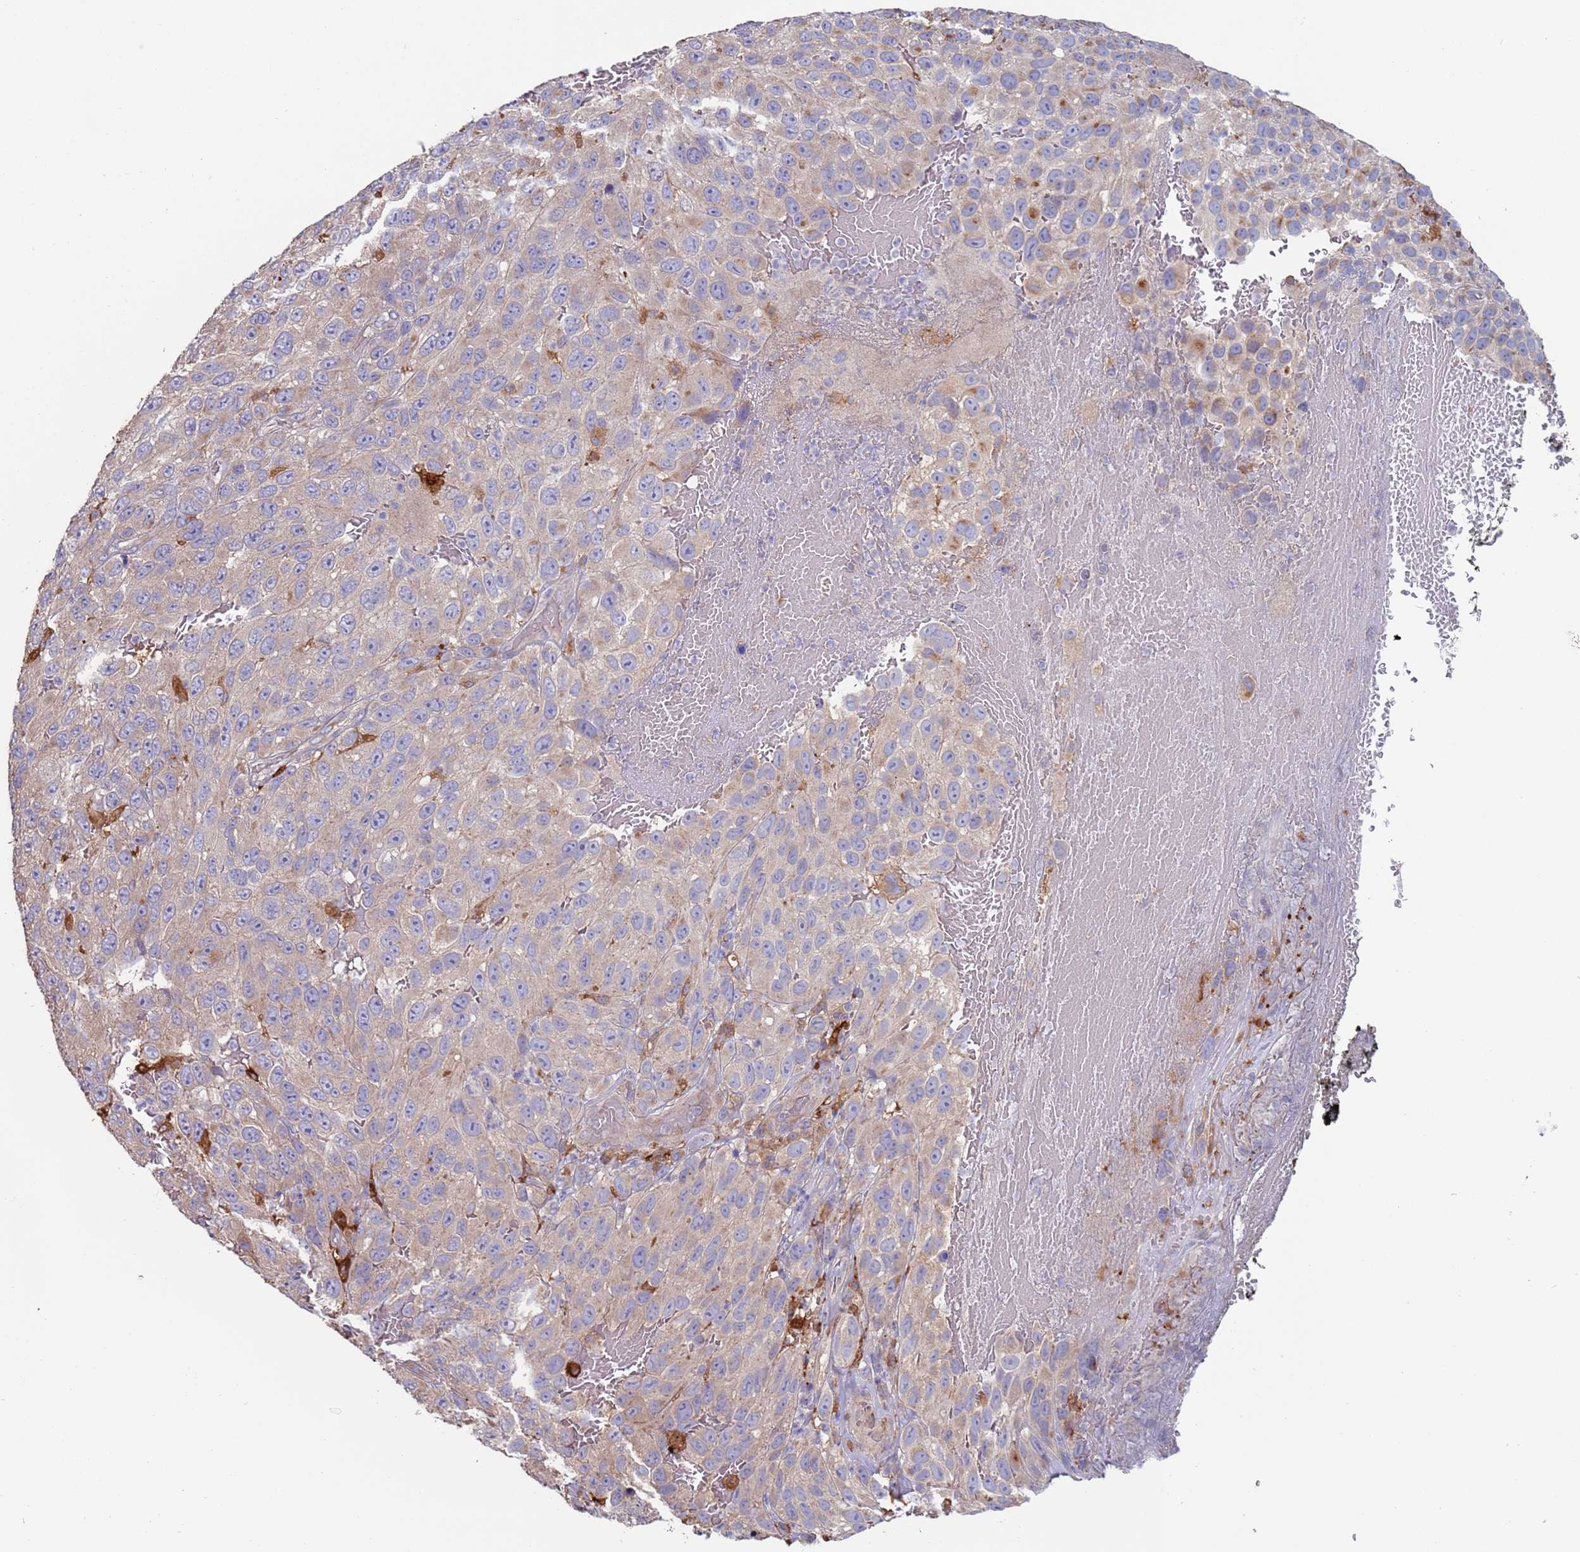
{"staining": {"intensity": "negative", "quantity": "none", "location": "none"}, "tissue": "melanoma", "cell_type": "Tumor cells", "image_type": "cancer", "snomed": [{"axis": "morphology", "description": "Normal tissue, NOS"}, {"axis": "morphology", "description": "Malignant melanoma, NOS"}, {"axis": "topography", "description": "Skin"}], "caption": "The photomicrograph exhibits no staining of tumor cells in melanoma. (Brightfield microscopy of DAB (3,3'-diaminobenzidine) immunohistochemistry at high magnification).", "gene": "MALRD1", "patient": {"sex": "female", "age": 96}}